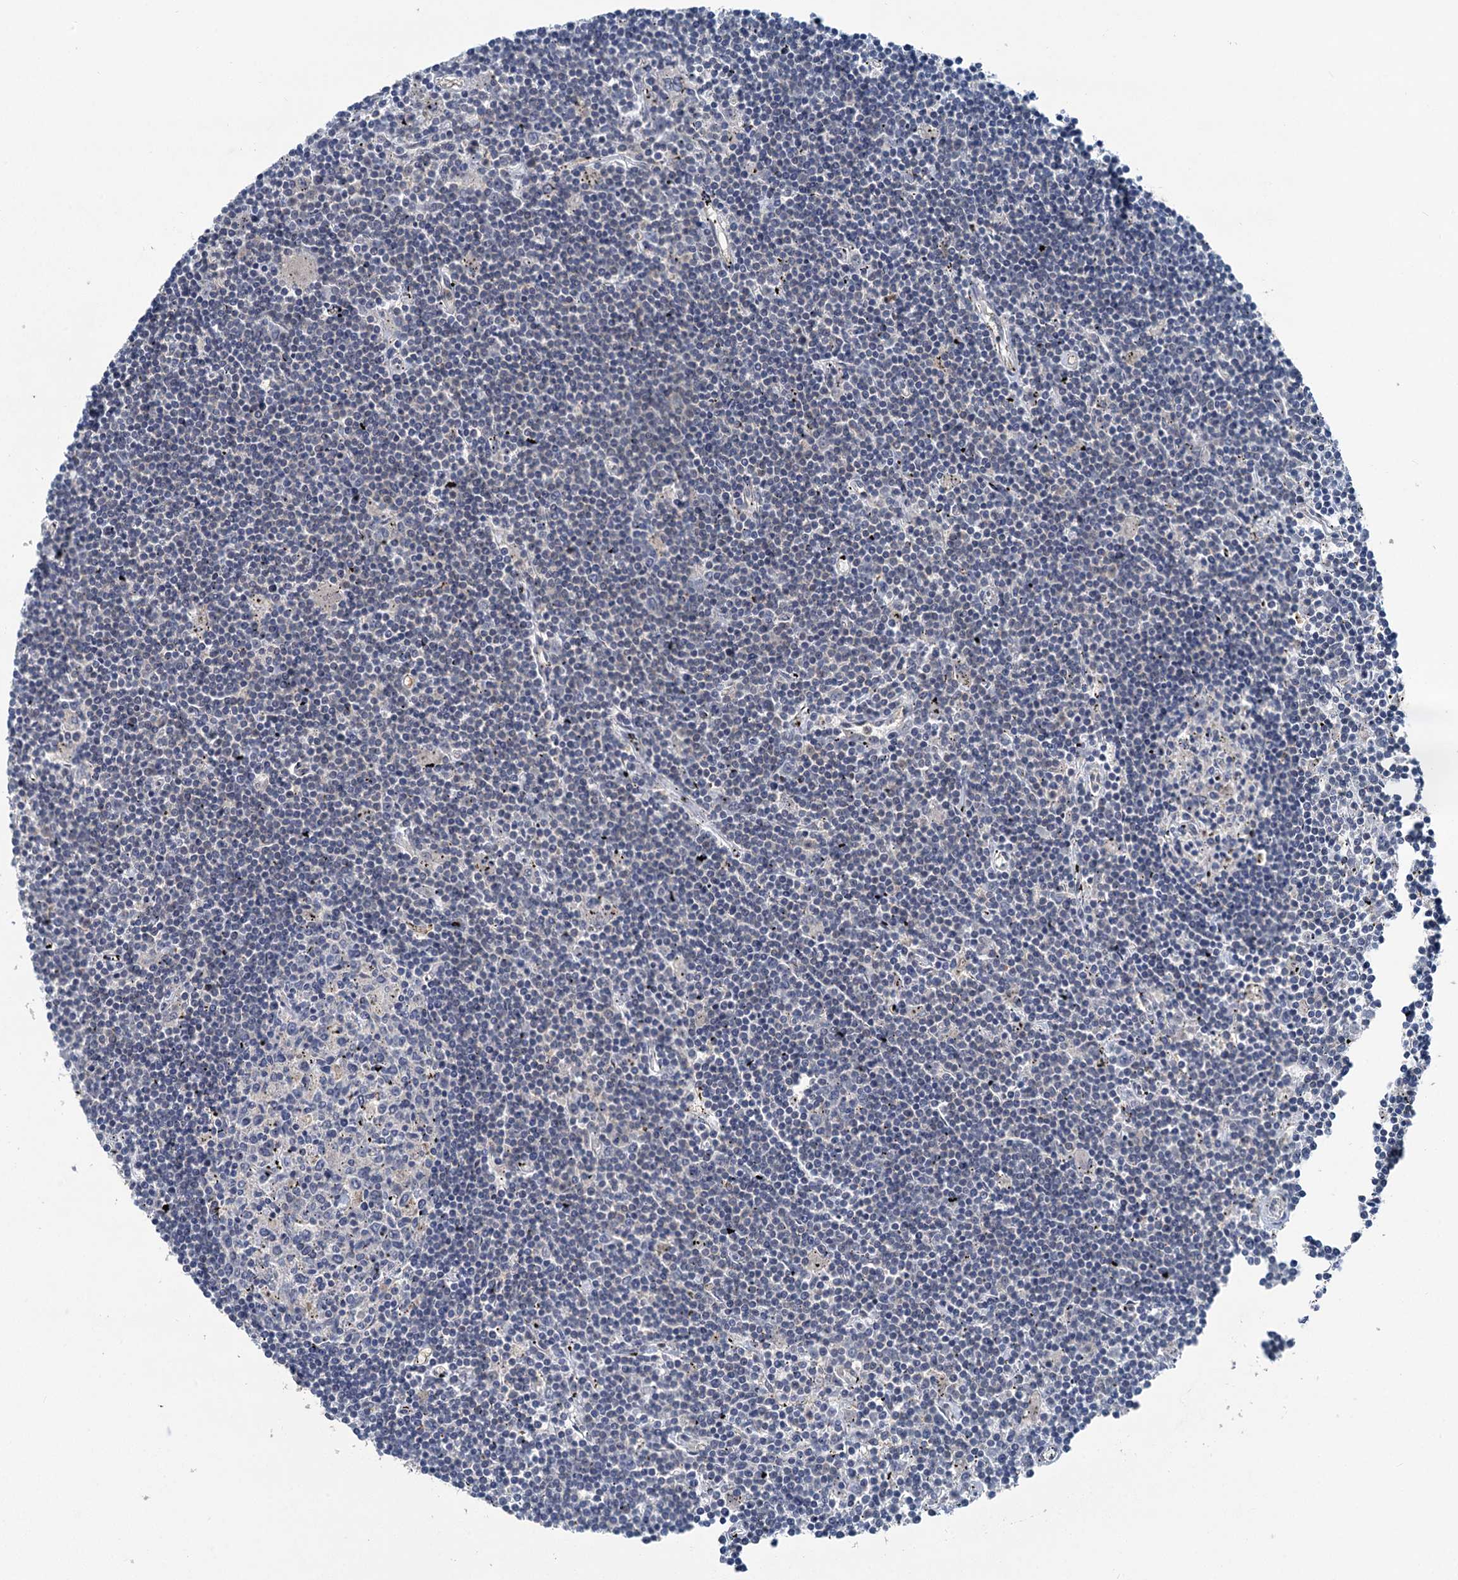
{"staining": {"intensity": "negative", "quantity": "none", "location": "none"}, "tissue": "lymphoma", "cell_type": "Tumor cells", "image_type": "cancer", "snomed": [{"axis": "morphology", "description": "Malignant lymphoma, non-Hodgkin's type, Low grade"}, {"axis": "topography", "description": "Spleen"}], "caption": "Photomicrograph shows no protein expression in tumor cells of lymphoma tissue. (DAB (3,3'-diaminobenzidine) immunohistochemistry, high magnification).", "gene": "GCLM", "patient": {"sex": "male", "age": 76}}